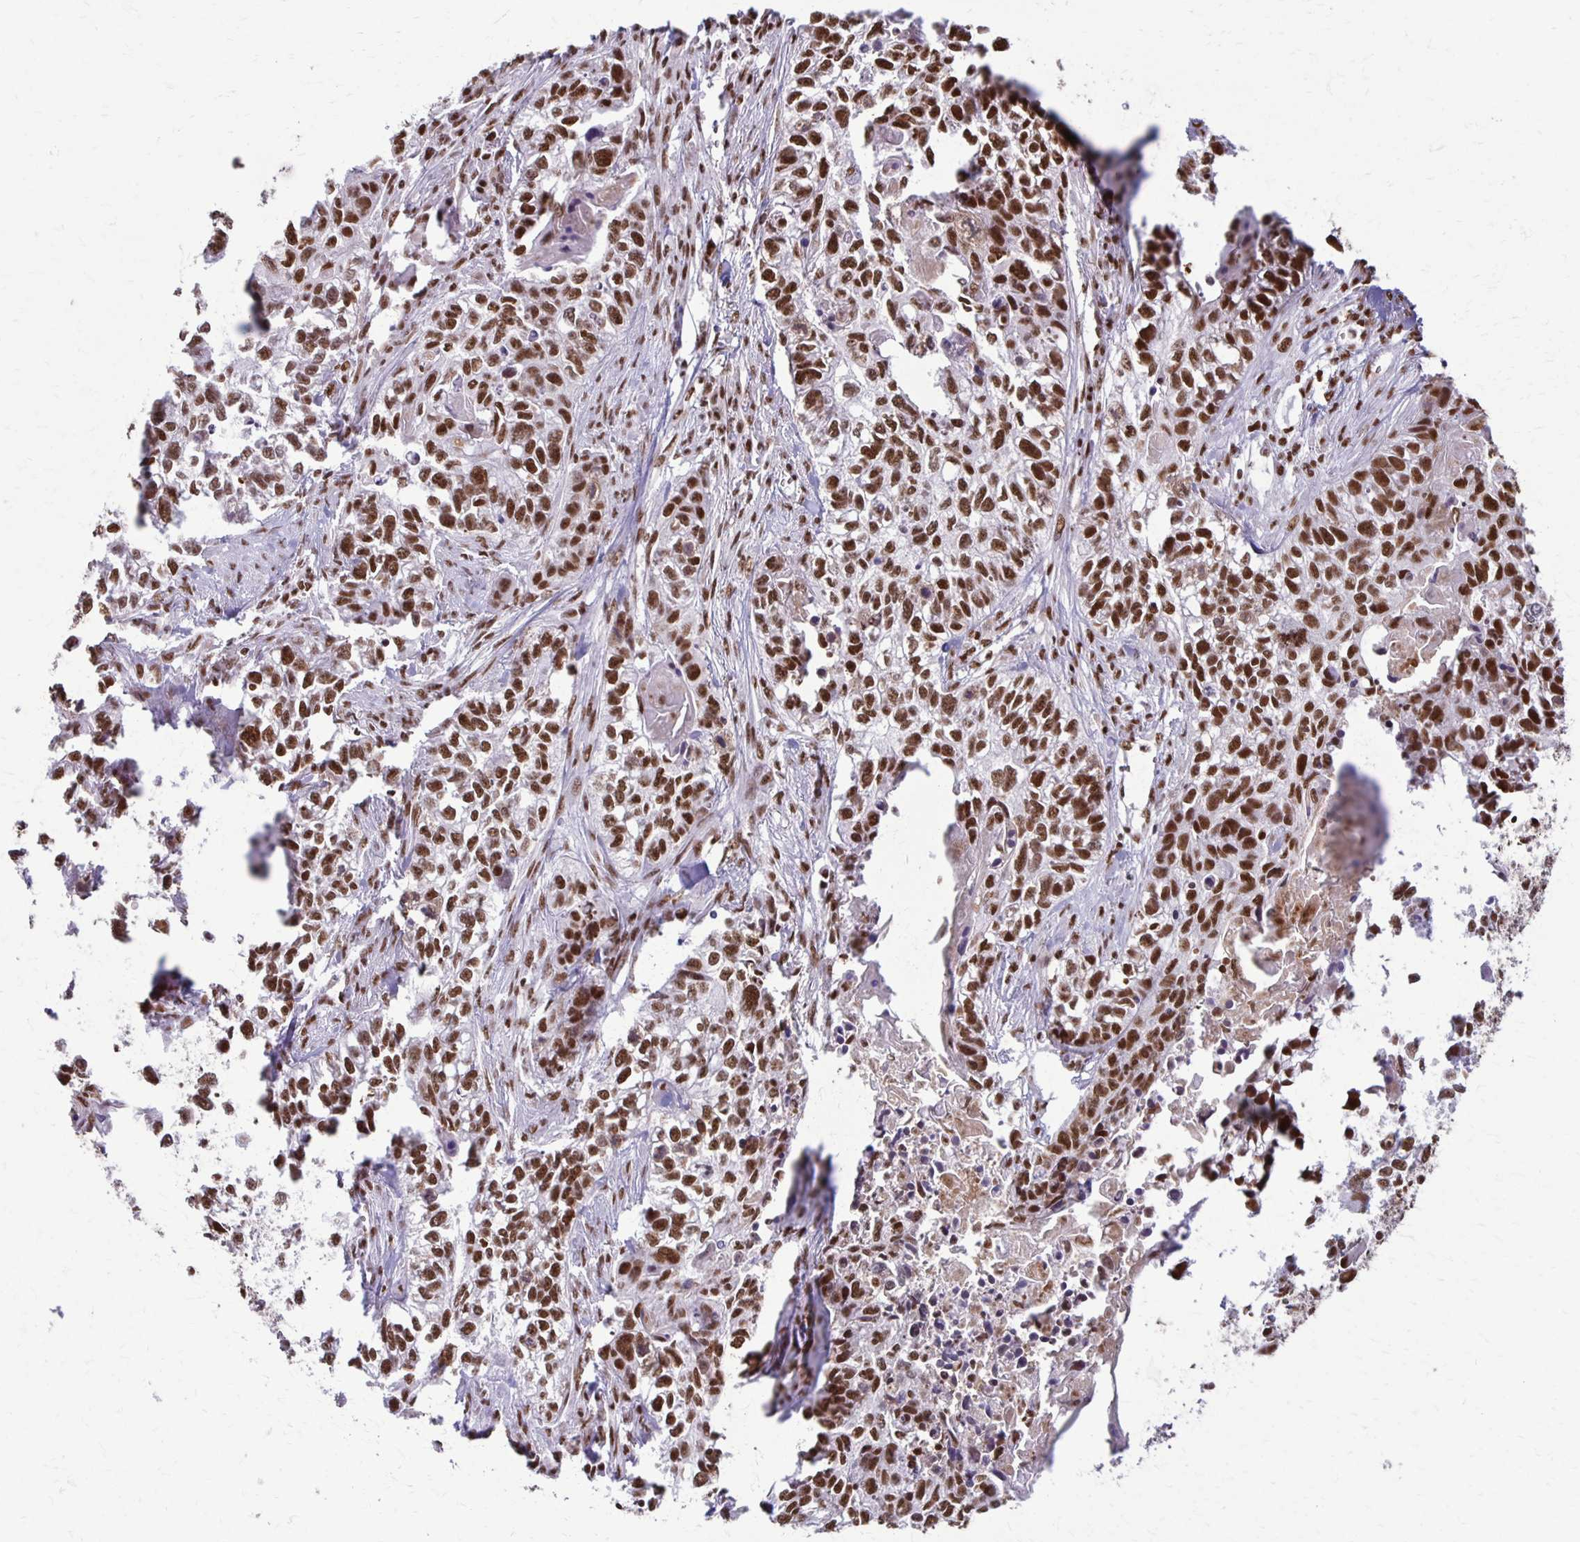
{"staining": {"intensity": "strong", "quantity": ">75%", "location": "nuclear"}, "tissue": "lung cancer", "cell_type": "Tumor cells", "image_type": "cancer", "snomed": [{"axis": "morphology", "description": "Squamous cell carcinoma, NOS"}, {"axis": "topography", "description": "Lung"}], "caption": "The photomicrograph shows staining of lung cancer (squamous cell carcinoma), revealing strong nuclear protein positivity (brown color) within tumor cells.", "gene": "XRCC6", "patient": {"sex": "male", "age": 74}}